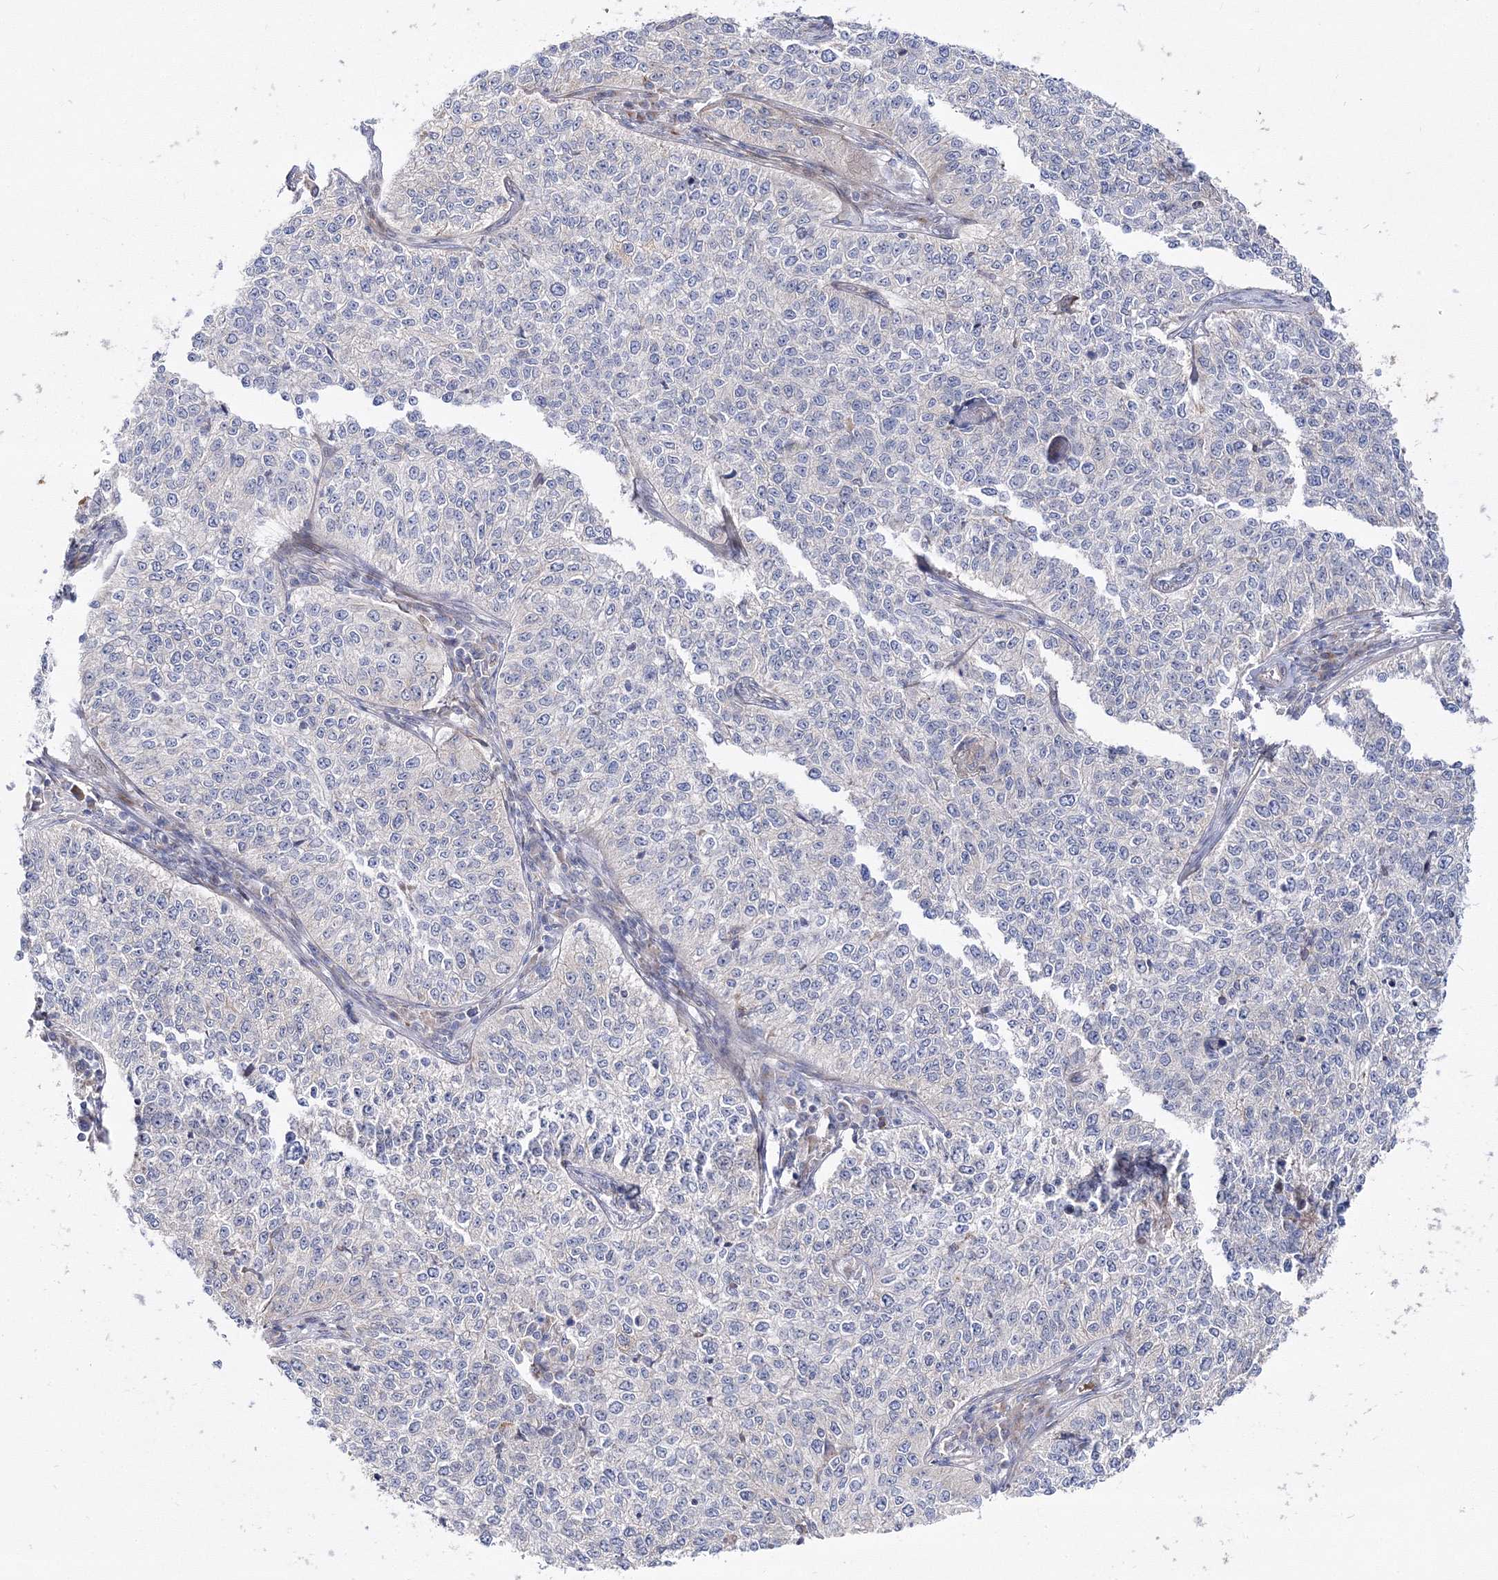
{"staining": {"intensity": "negative", "quantity": "none", "location": "none"}, "tissue": "cervical cancer", "cell_type": "Tumor cells", "image_type": "cancer", "snomed": [{"axis": "morphology", "description": "Squamous cell carcinoma, NOS"}, {"axis": "topography", "description": "Cervix"}], "caption": "High magnification brightfield microscopy of cervical squamous cell carcinoma stained with DAB (brown) and counterstained with hematoxylin (blue): tumor cells show no significant expression.", "gene": "ARHGAP32", "patient": {"sex": "female", "age": 35}}